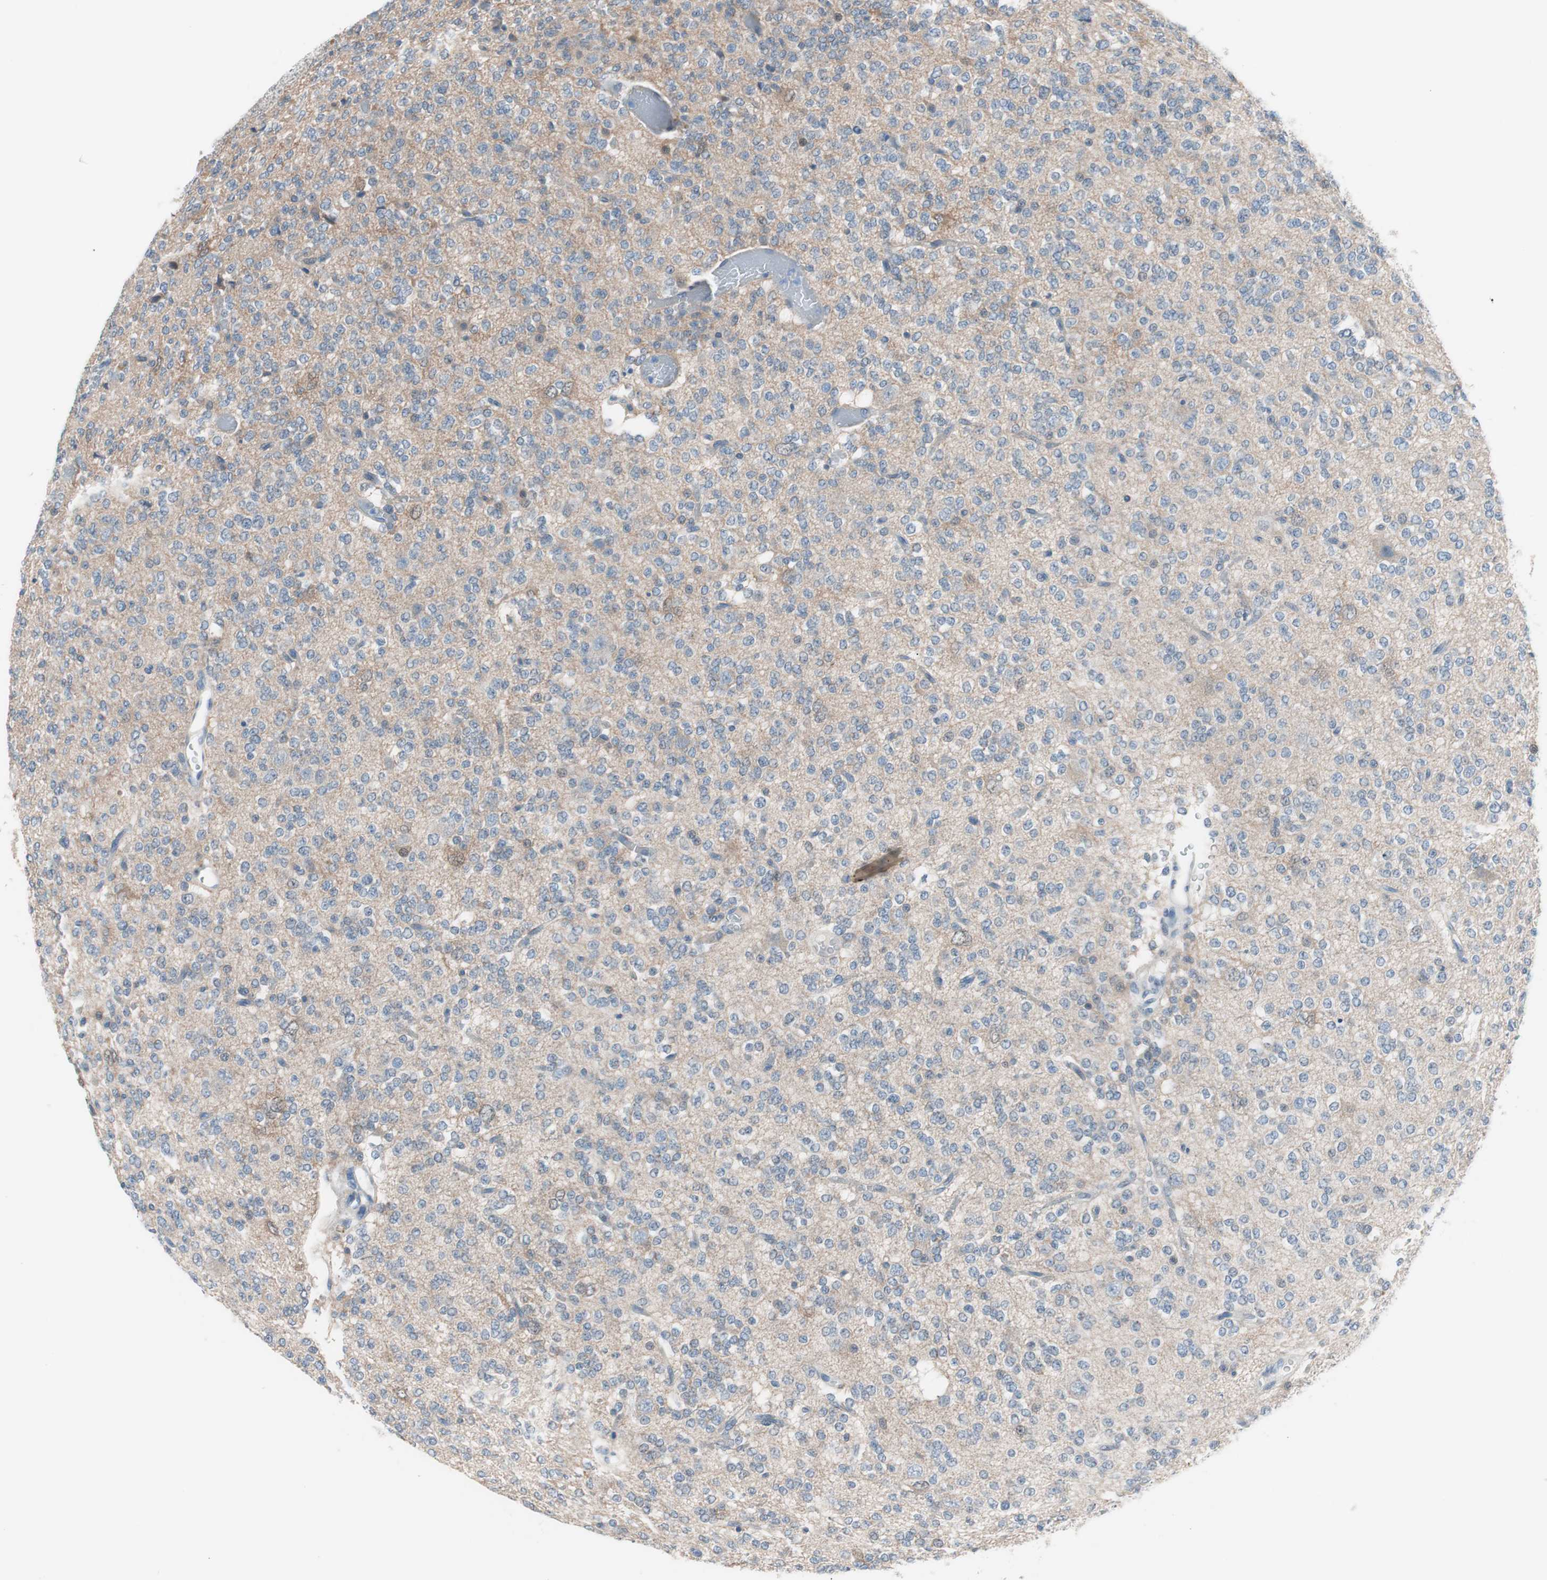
{"staining": {"intensity": "negative", "quantity": "none", "location": "none"}, "tissue": "glioma", "cell_type": "Tumor cells", "image_type": "cancer", "snomed": [{"axis": "morphology", "description": "Glioma, malignant, Low grade"}, {"axis": "topography", "description": "Brain"}], "caption": "A high-resolution photomicrograph shows immunohistochemistry staining of malignant low-grade glioma, which shows no significant staining in tumor cells.", "gene": "VIL1", "patient": {"sex": "male", "age": 38}}